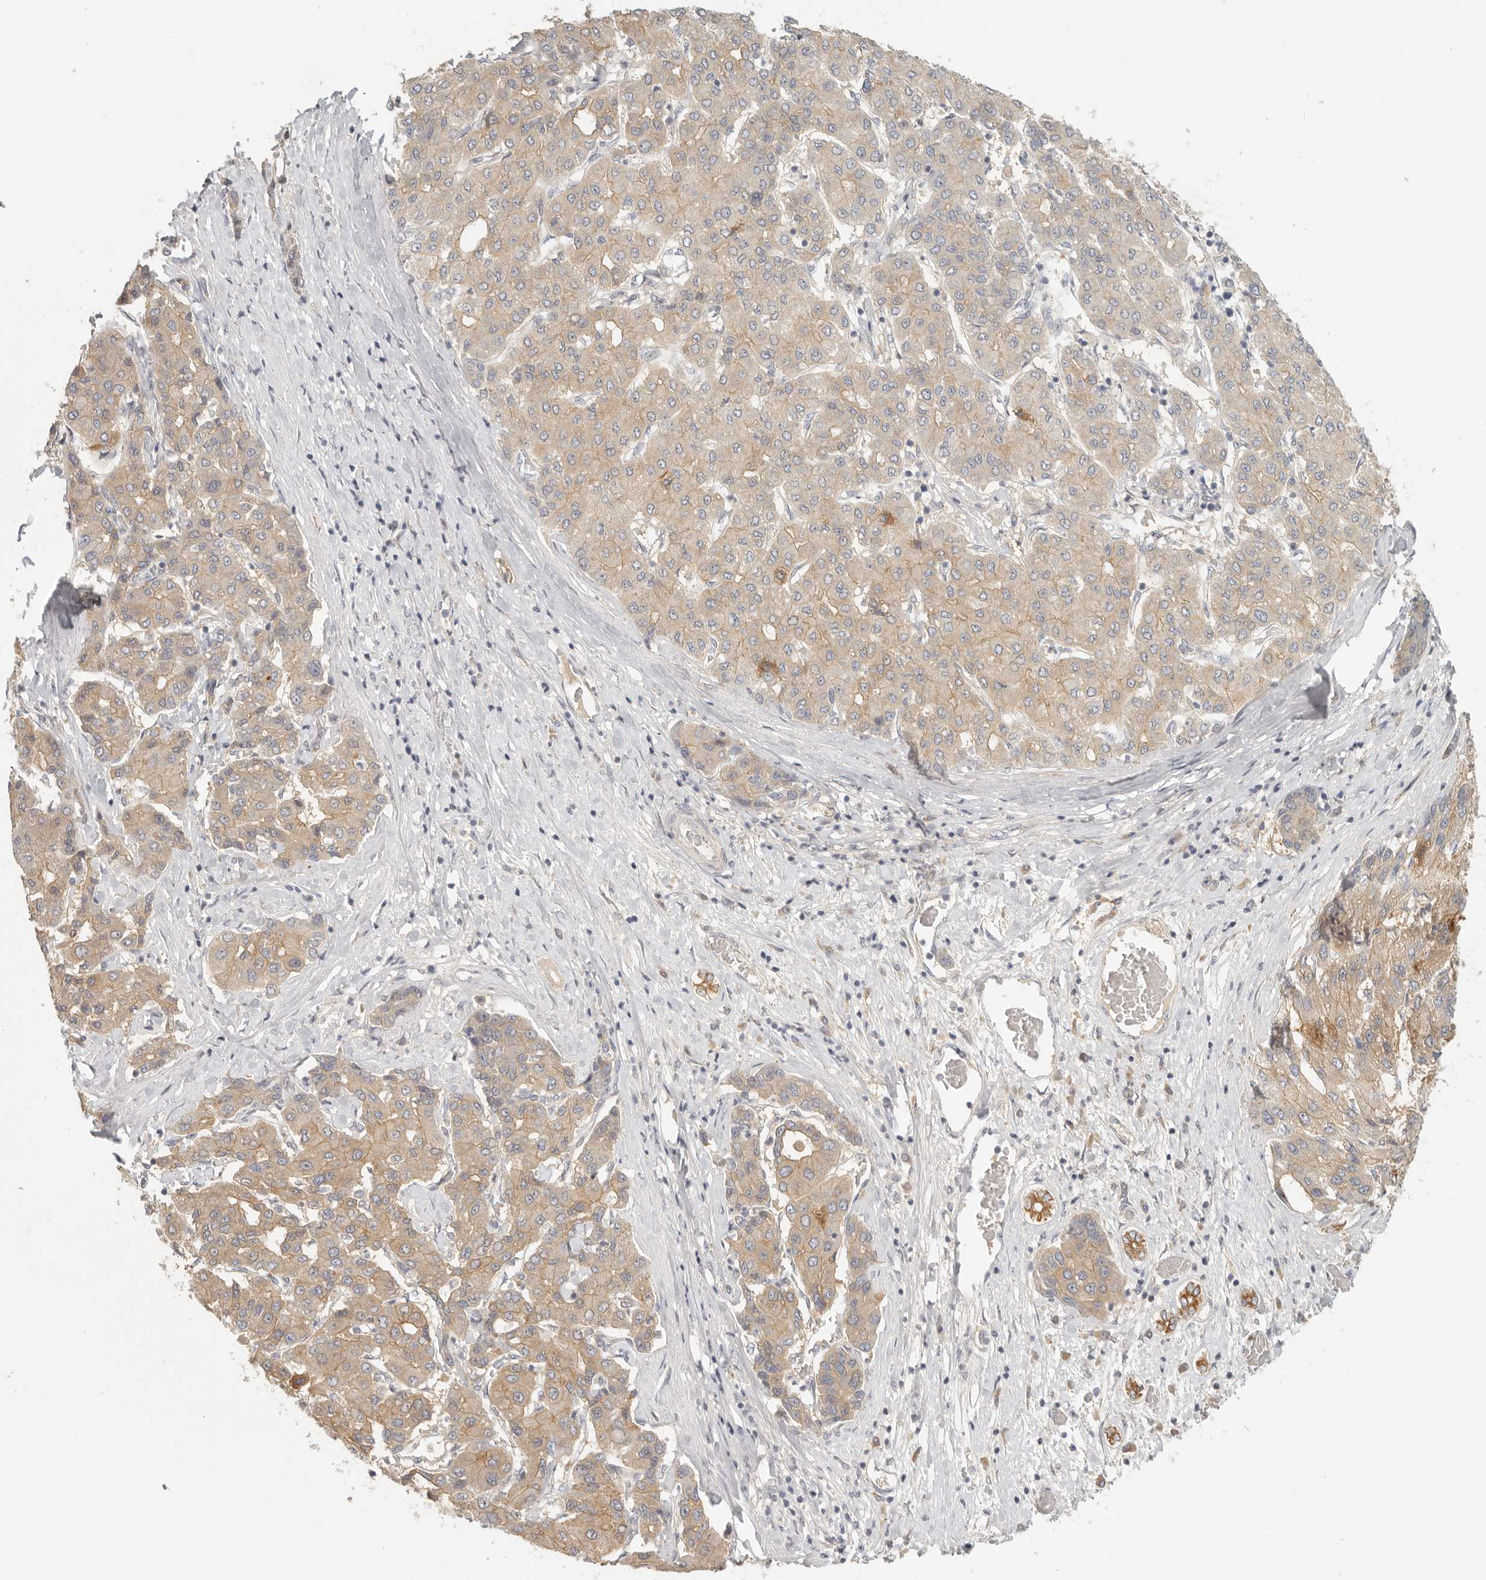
{"staining": {"intensity": "weak", "quantity": ">75%", "location": "cytoplasmic/membranous"}, "tissue": "liver cancer", "cell_type": "Tumor cells", "image_type": "cancer", "snomed": [{"axis": "morphology", "description": "Carcinoma, Hepatocellular, NOS"}, {"axis": "topography", "description": "Liver"}], "caption": "A histopathology image of human liver hepatocellular carcinoma stained for a protein reveals weak cytoplasmic/membranous brown staining in tumor cells. (Stains: DAB (3,3'-diaminobenzidine) in brown, nuclei in blue, Microscopy: brightfield microscopy at high magnification).", "gene": "AHDC1", "patient": {"sex": "male", "age": 65}}